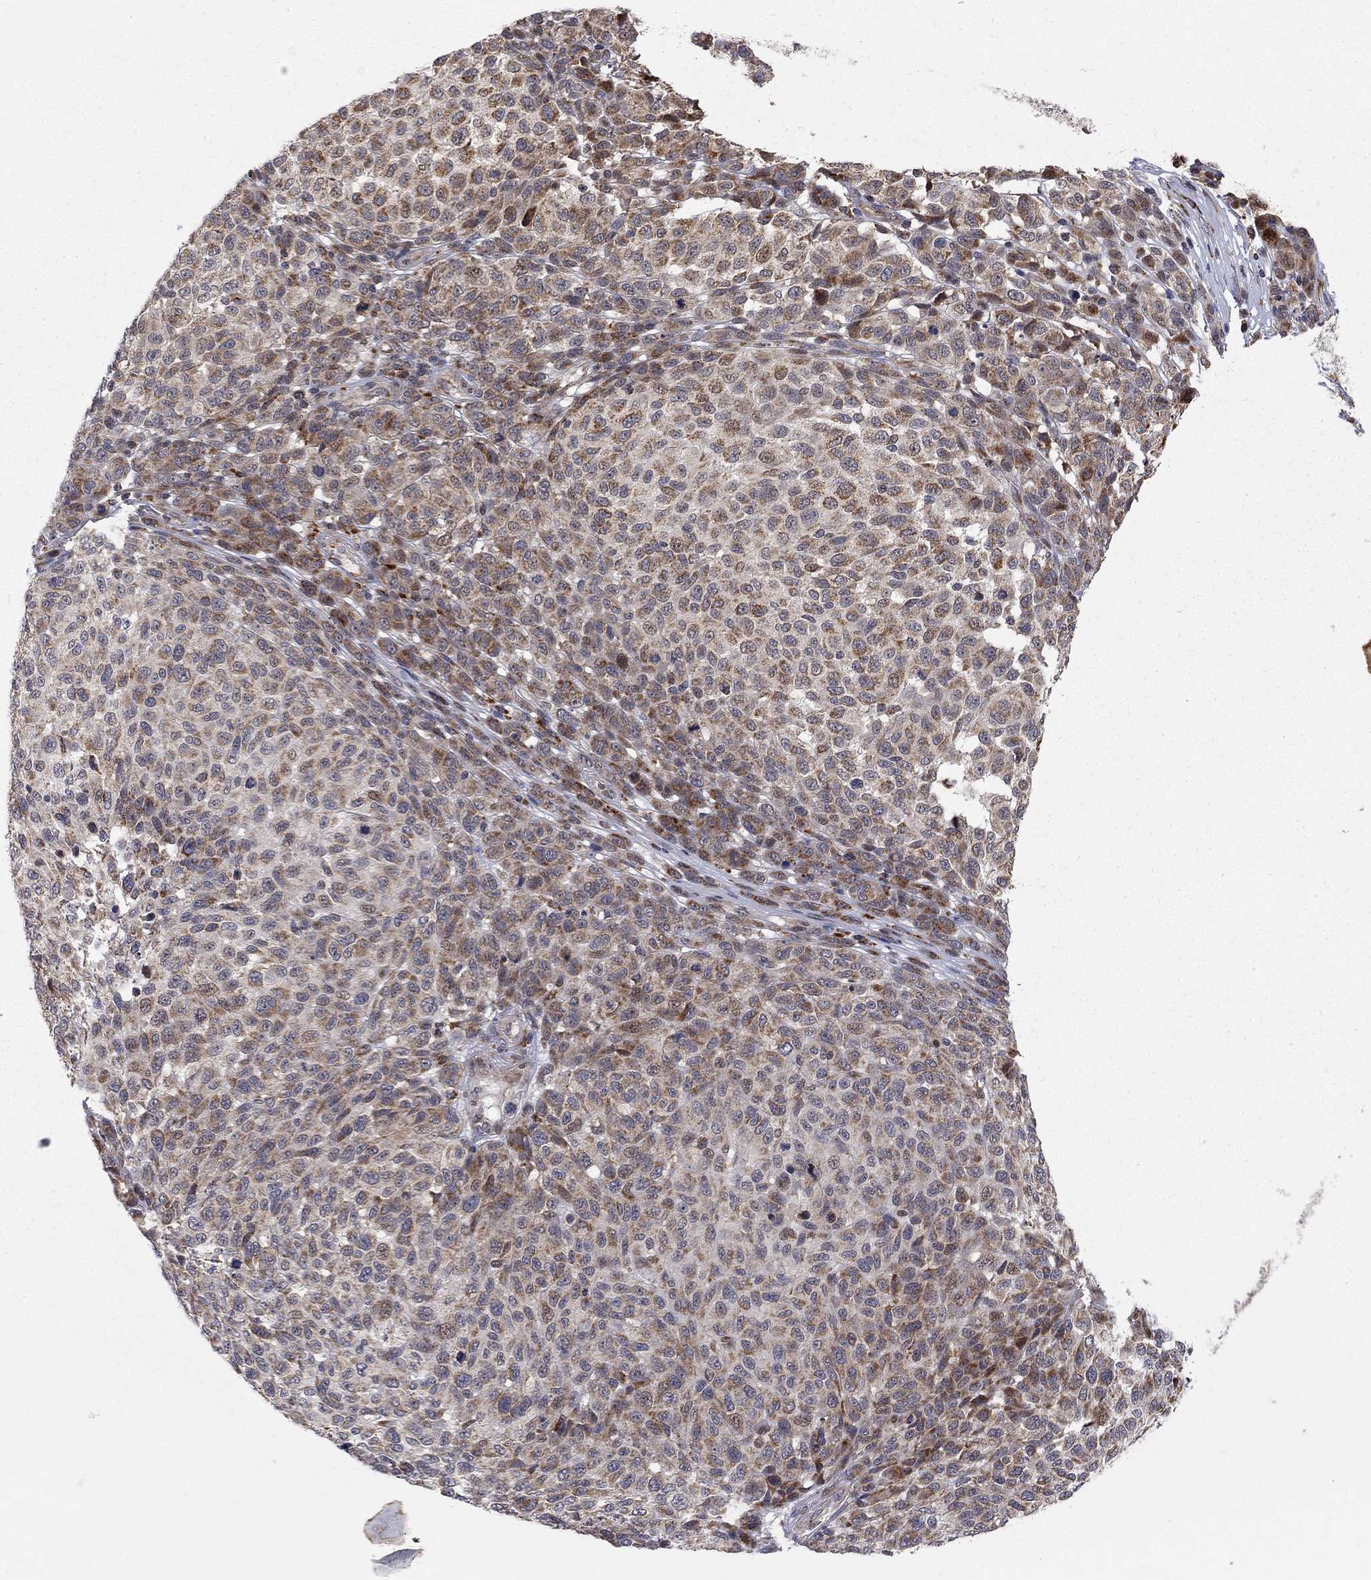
{"staining": {"intensity": "strong", "quantity": "25%-75%", "location": "cytoplasmic/membranous"}, "tissue": "melanoma", "cell_type": "Tumor cells", "image_type": "cancer", "snomed": [{"axis": "morphology", "description": "Malignant melanoma, NOS"}, {"axis": "topography", "description": "Skin"}], "caption": "Malignant melanoma was stained to show a protein in brown. There is high levels of strong cytoplasmic/membranous expression in approximately 25%-75% of tumor cells. (IHC, brightfield microscopy, high magnification).", "gene": "IDS", "patient": {"sex": "male", "age": 59}}